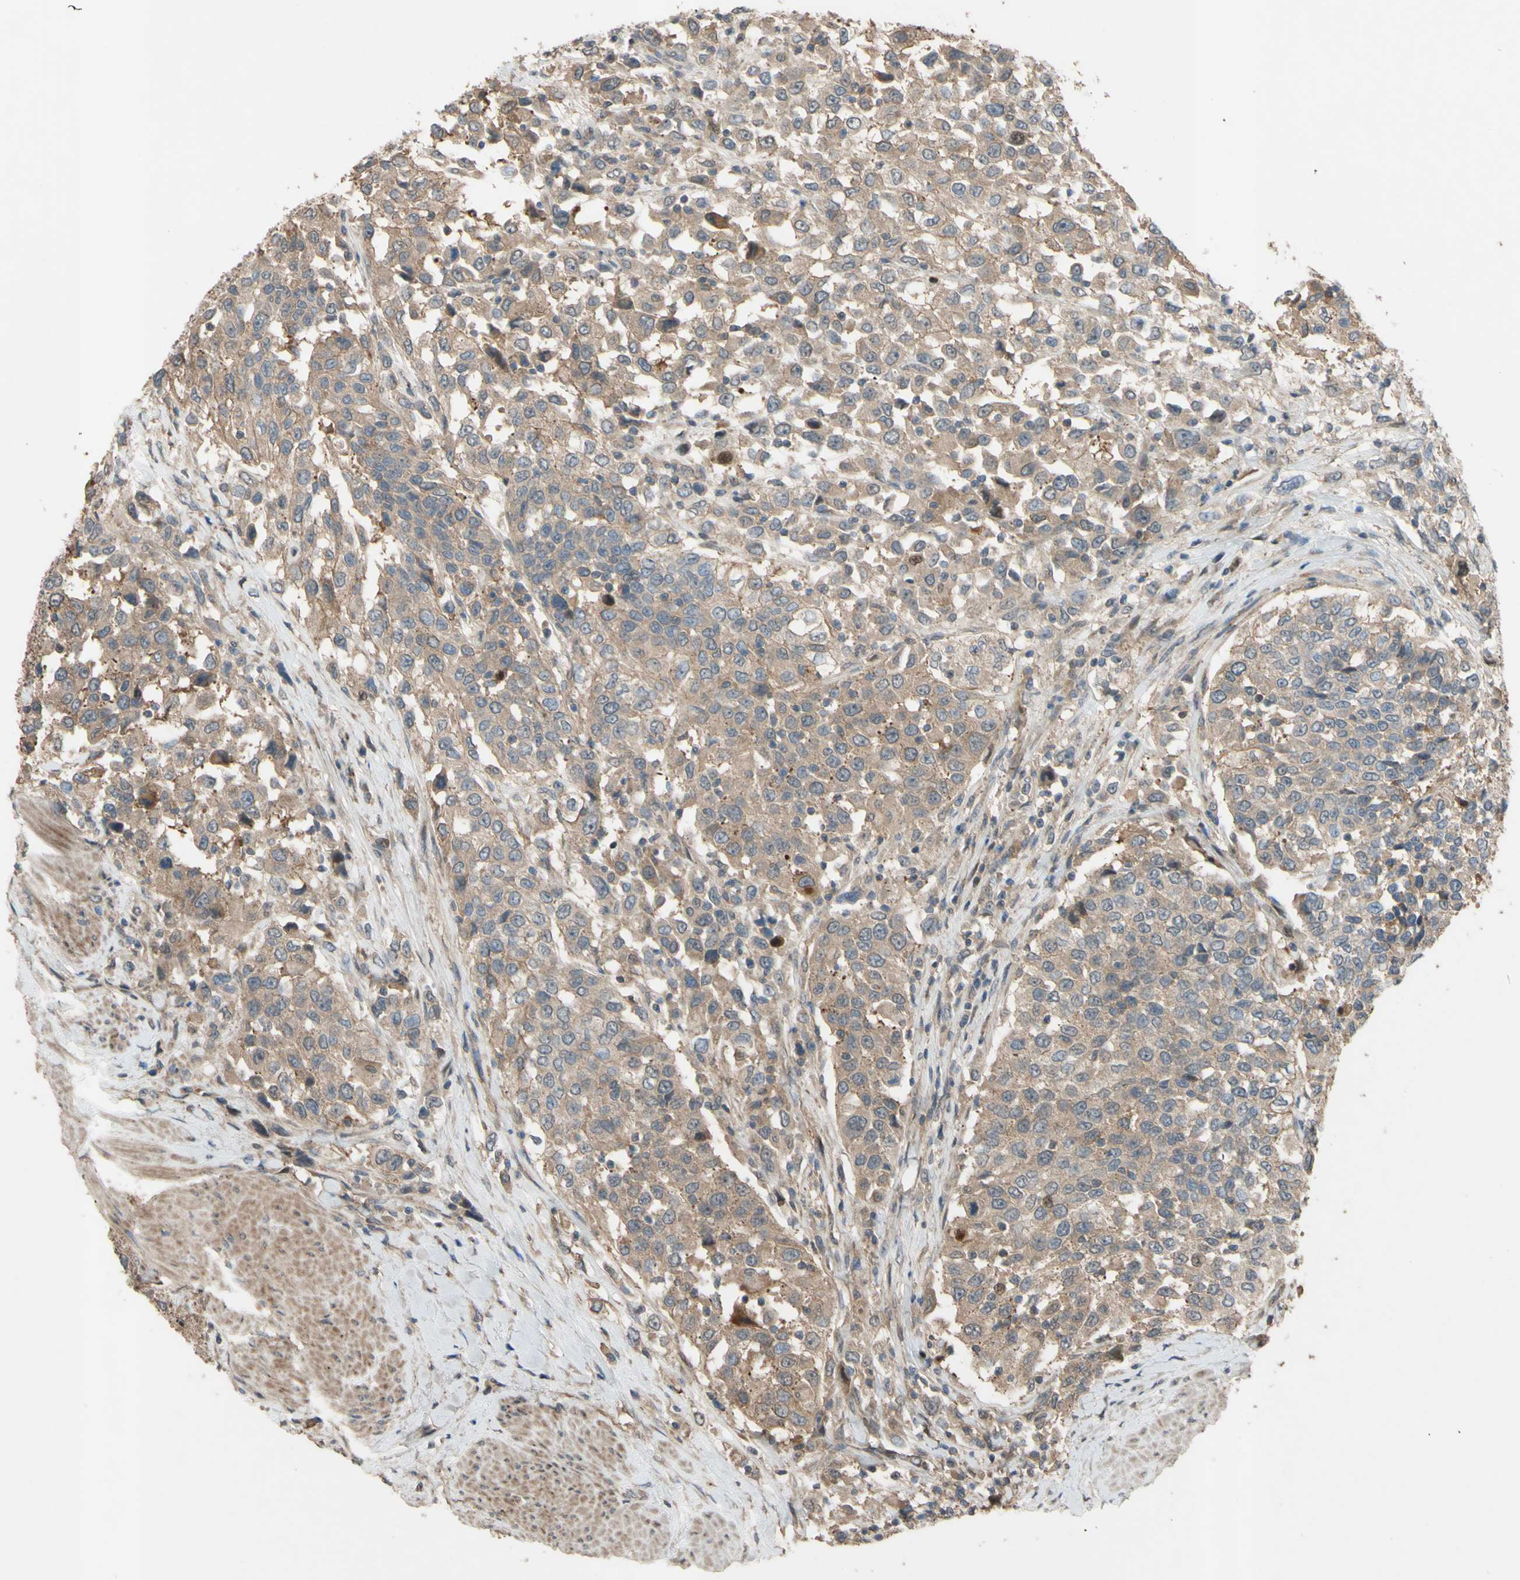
{"staining": {"intensity": "moderate", "quantity": ">75%", "location": "cytoplasmic/membranous"}, "tissue": "urothelial cancer", "cell_type": "Tumor cells", "image_type": "cancer", "snomed": [{"axis": "morphology", "description": "Urothelial carcinoma, High grade"}, {"axis": "topography", "description": "Urinary bladder"}], "caption": "Immunohistochemistry (IHC) photomicrograph of neoplastic tissue: high-grade urothelial carcinoma stained using IHC reveals medium levels of moderate protein expression localized specifically in the cytoplasmic/membranous of tumor cells, appearing as a cytoplasmic/membranous brown color.", "gene": "SHROOM4", "patient": {"sex": "female", "age": 80}}